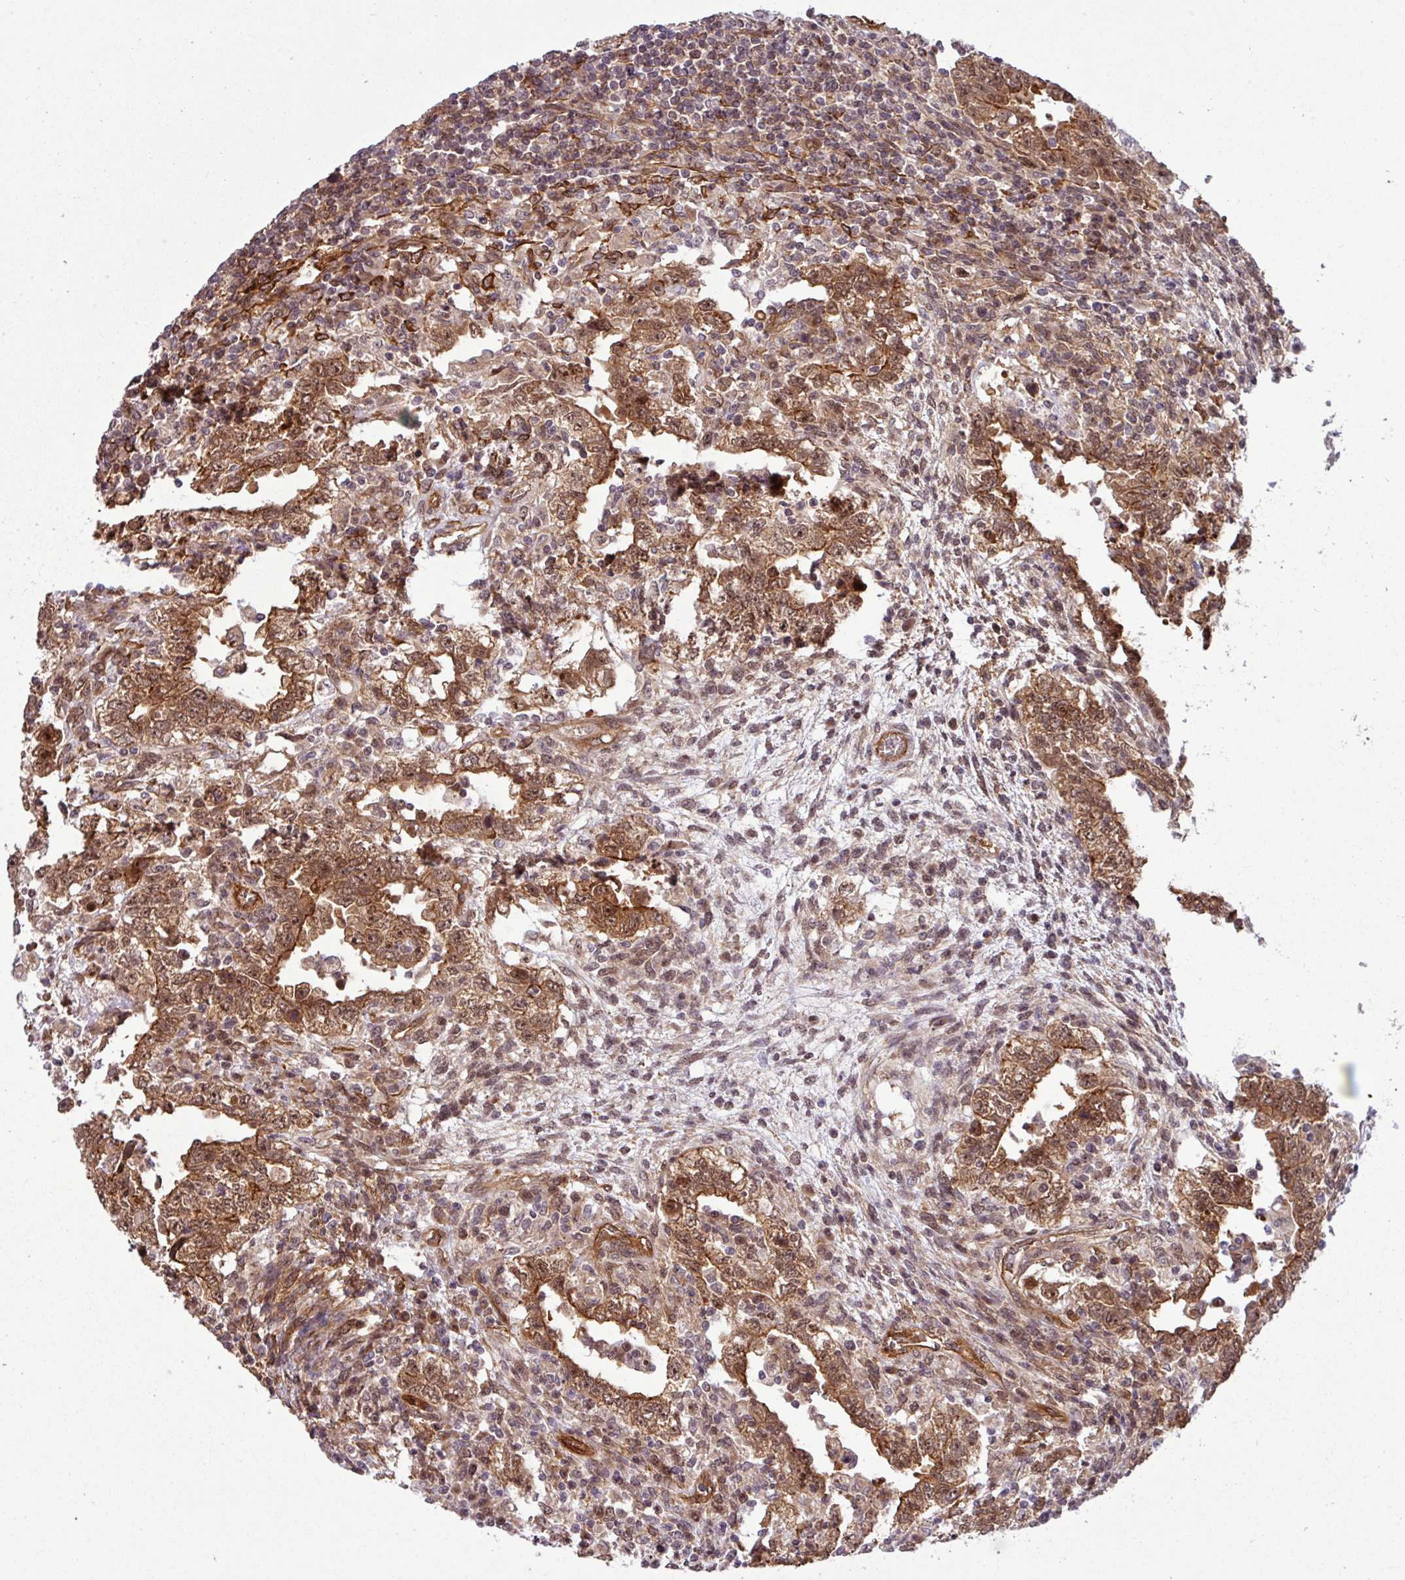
{"staining": {"intensity": "moderate", "quantity": ">75%", "location": "cytoplasmic/membranous,nuclear"}, "tissue": "testis cancer", "cell_type": "Tumor cells", "image_type": "cancer", "snomed": [{"axis": "morphology", "description": "Carcinoma, Embryonal, NOS"}, {"axis": "topography", "description": "Testis"}], "caption": "Protein expression by immunohistochemistry (IHC) displays moderate cytoplasmic/membranous and nuclear expression in approximately >75% of tumor cells in testis cancer.", "gene": "C7orf50", "patient": {"sex": "male", "age": 26}}